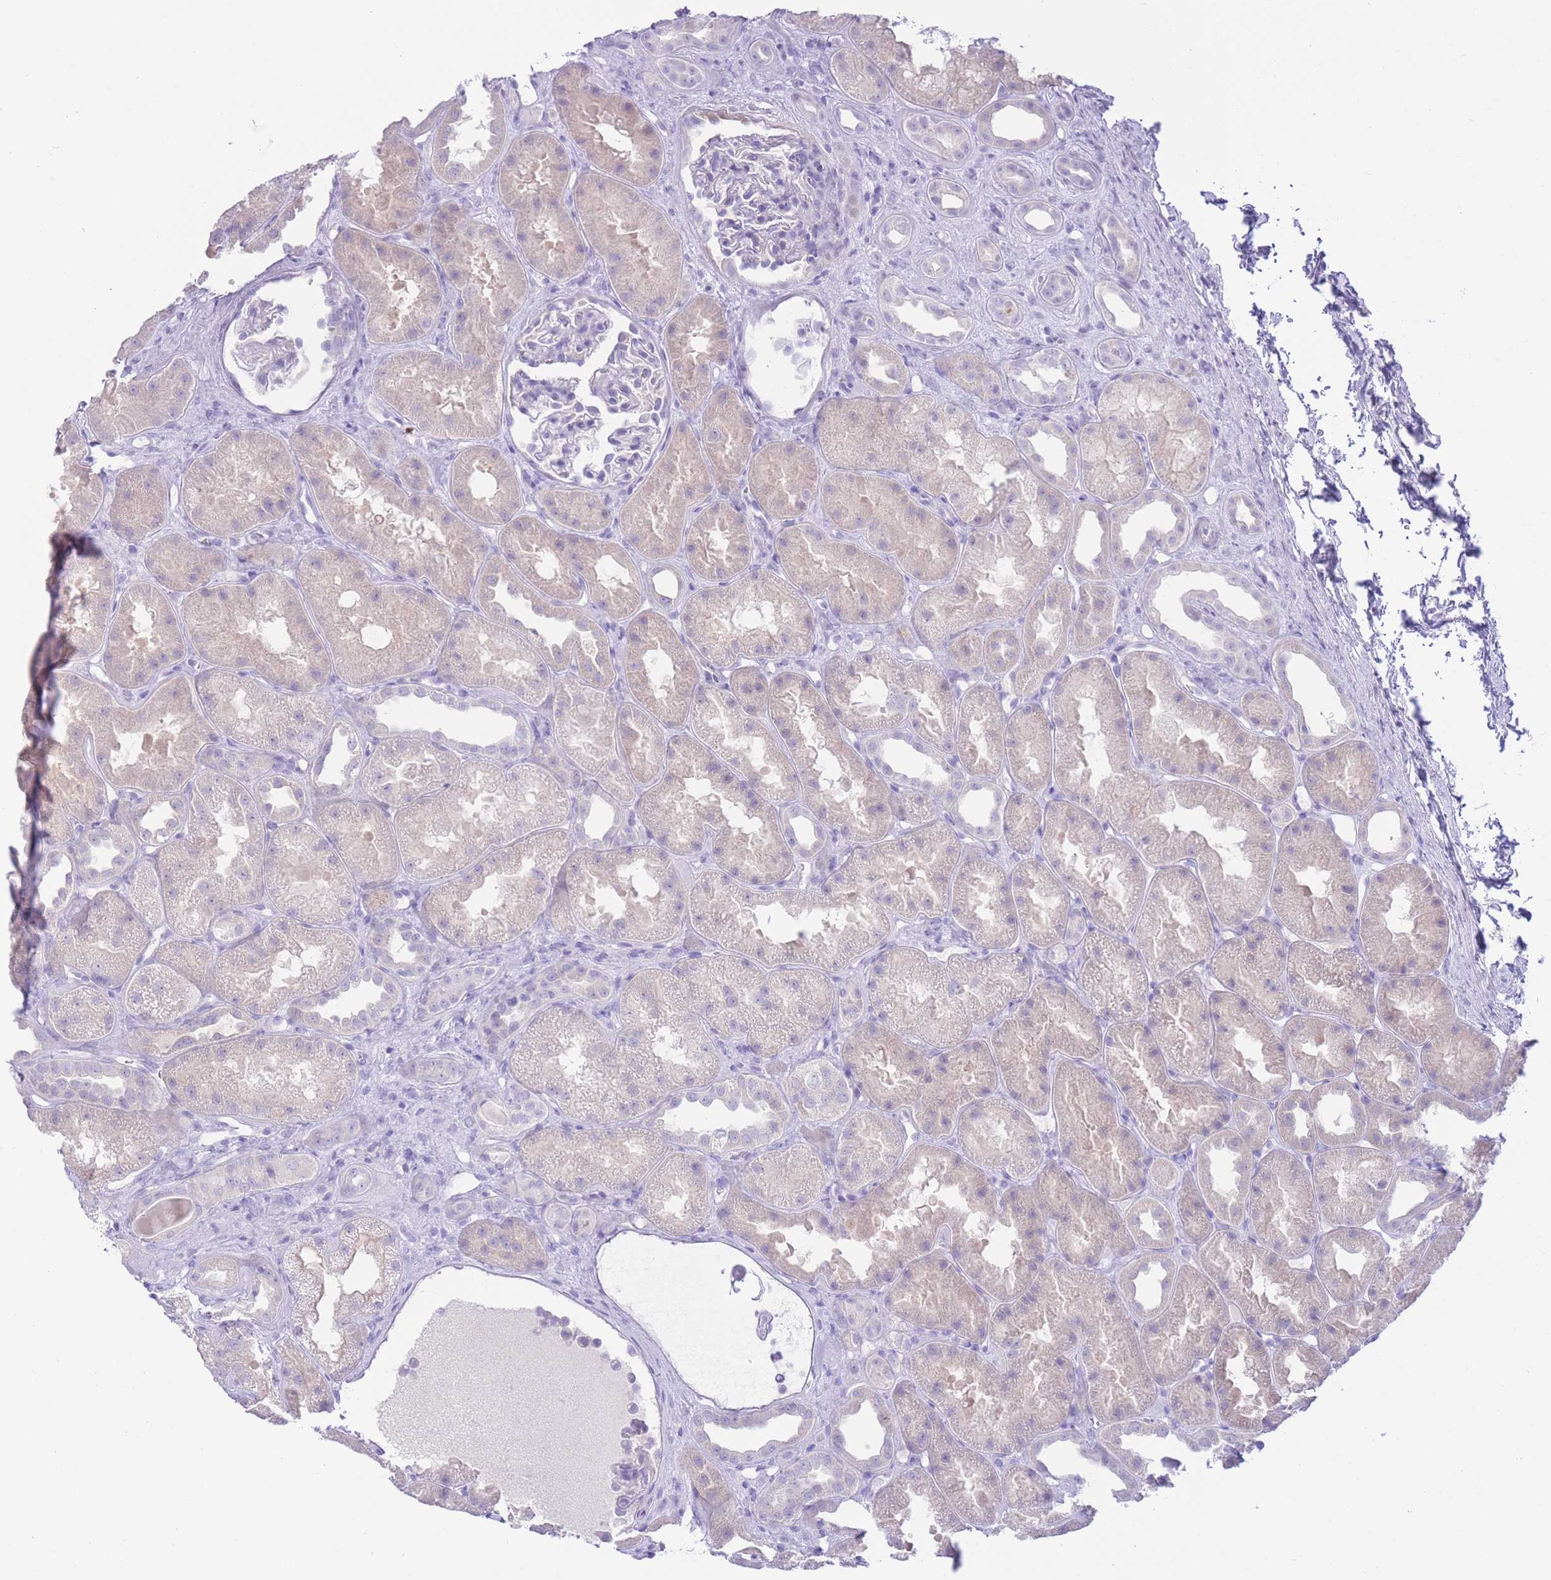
{"staining": {"intensity": "negative", "quantity": "none", "location": "none"}, "tissue": "kidney", "cell_type": "Cells in glomeruli", "image_type": "normal", "snomed": [{"axis": "morphology", "description": "Normal tissue, NOS"}, {"axis": "topography", "description": "Kidney"}], "caption": "High power microscopy photomicrograph of an immunohistochemistry micrograph of unremarkable kidney, revealing no significant expression in cells in glomeruli. (Brightfield microscopy of DAB IHC at high magnification).", "gene": "ZNF212", "patient": {"sex": "male", "age": 61}}